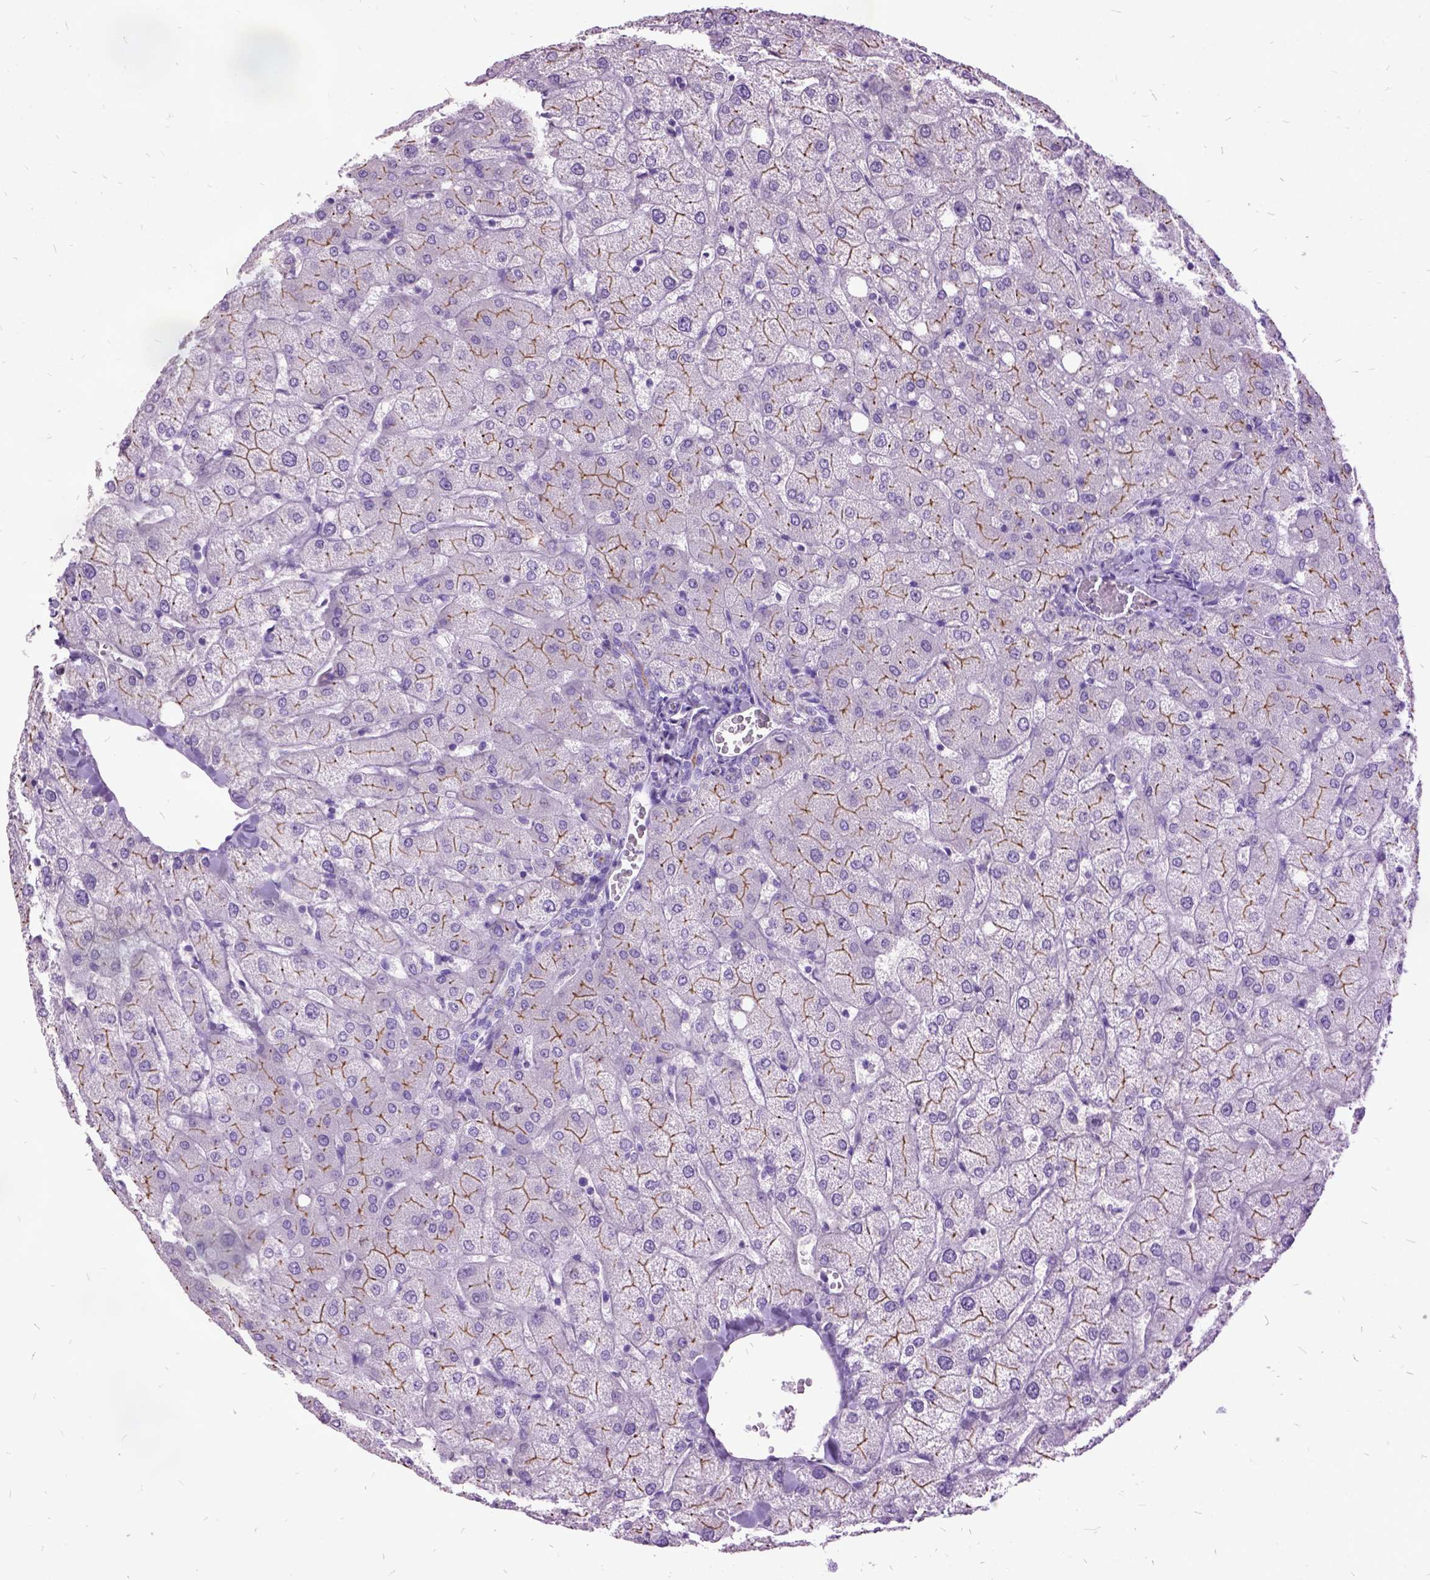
{"staining": {"intensity": "negative", "quantity": "none", "location": "none"}, "tissue": "liver", "cell_type": "Cholangiocytes", "image_type": "normal", "snomed": [{"axis": "morphology", "description": "Normal tissue, NOS"}, {"axis": "topography", "description": "Liver"}], "caption": "DAB immunohistochemical staining of benign human liver reveals no significant positivity in cholangiocytes. (Brightfield microscopy of DAB IHC at high magnification).", "gene": "MME", "patient": {"sex": "female", "age": 54}}